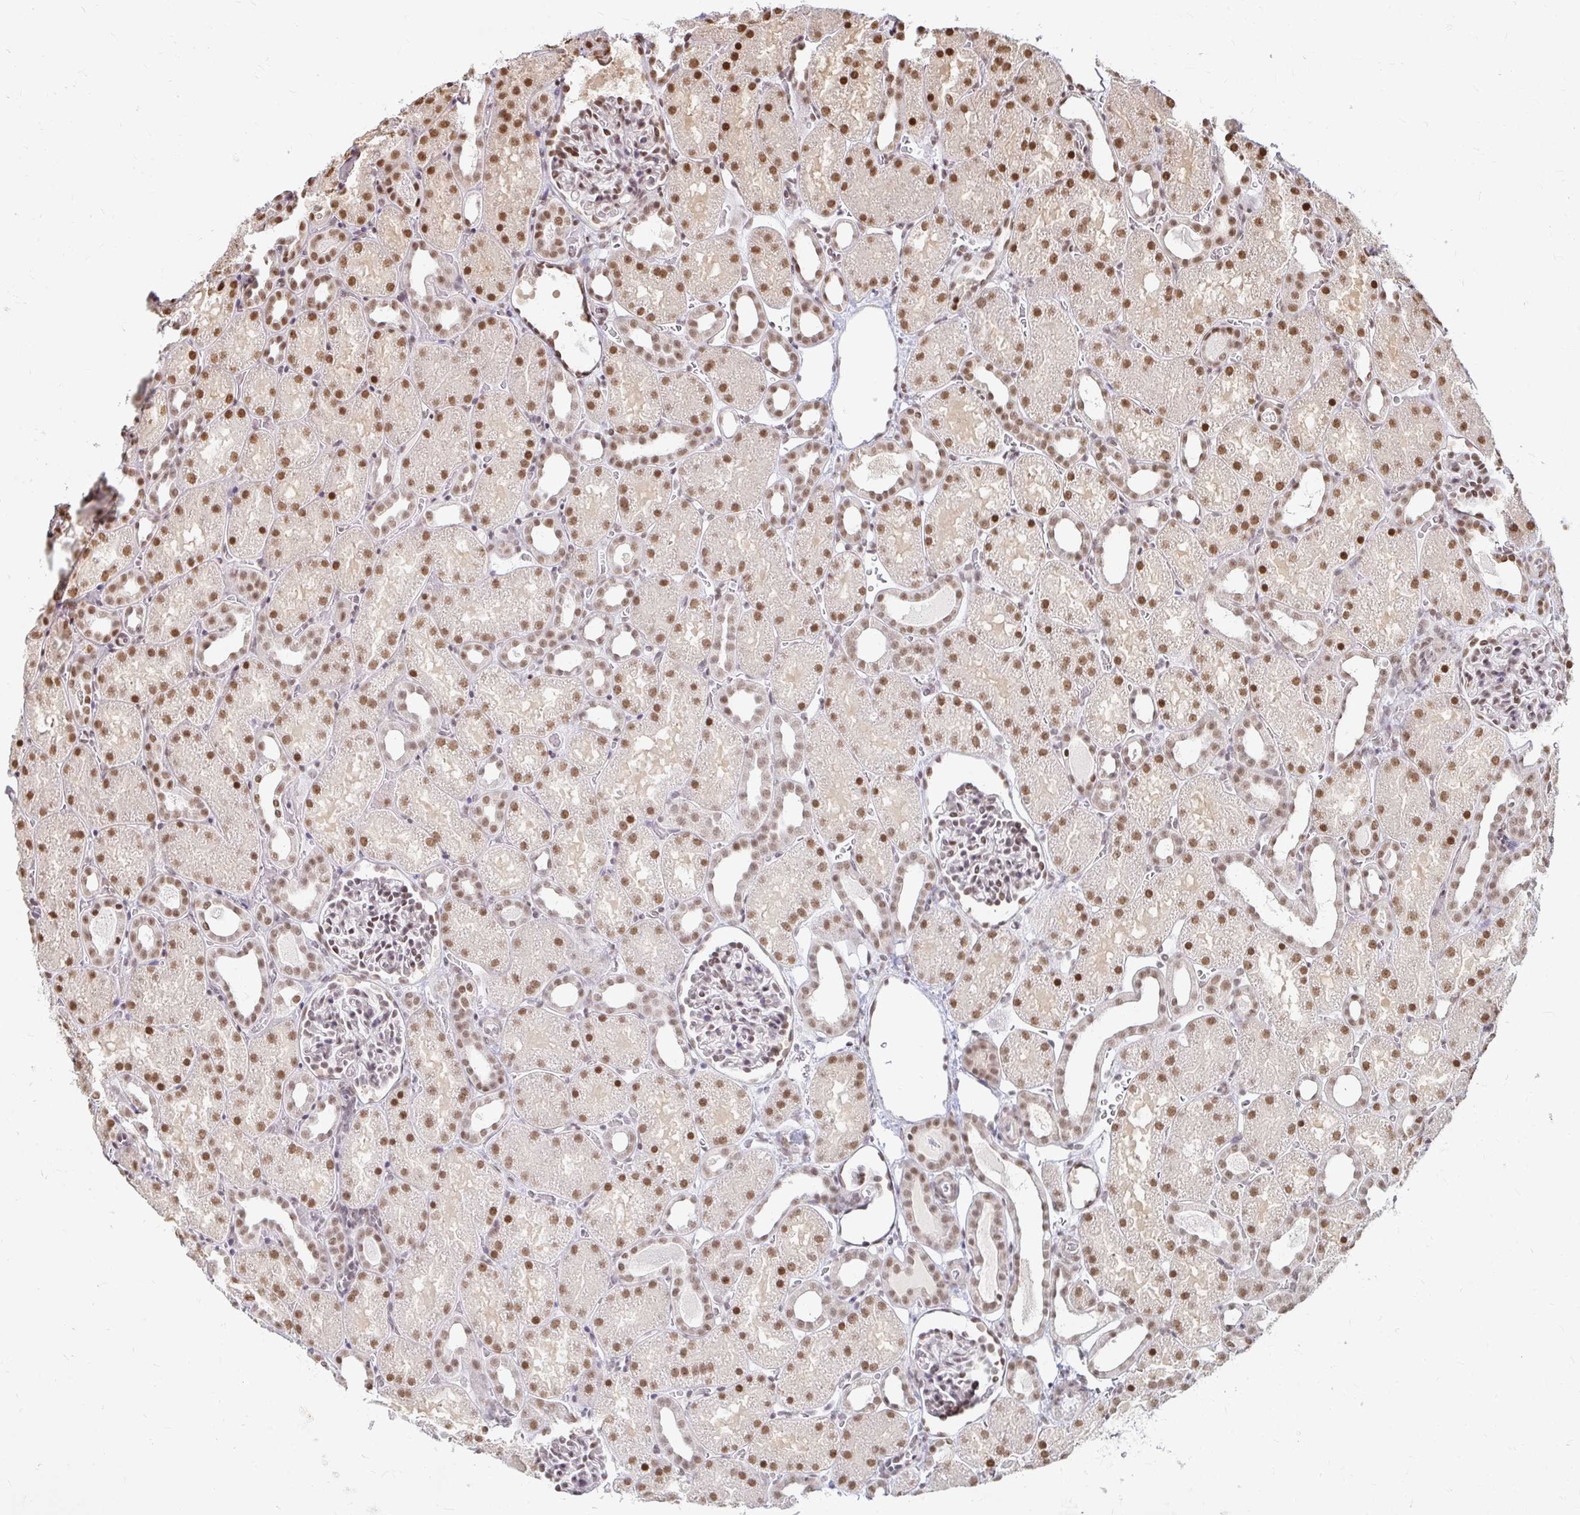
{"staining": {"intensity": "moderate", "quantity": "25%-75%", "location": "nuclear"}, "tissue": "kidney", "cell_type": "Cells in glomeruli", "image_type": "normal", "snomed": [{"axis": "morphology", "description": "Normal tissue, NOS"}, {"axis": "topography", "description": "Kidney"}], "caption": "An immunohistochemistry (IHC) photomicrograph of normal tissue is shown. Protein staining in brown labels moderate nuclear positivity in kidney within cells in glomeruli. (IHC, brightfield microscopy, high magnification).", "gene": "HNRNPU", "patient": {"sex": "male", "age": 2}}